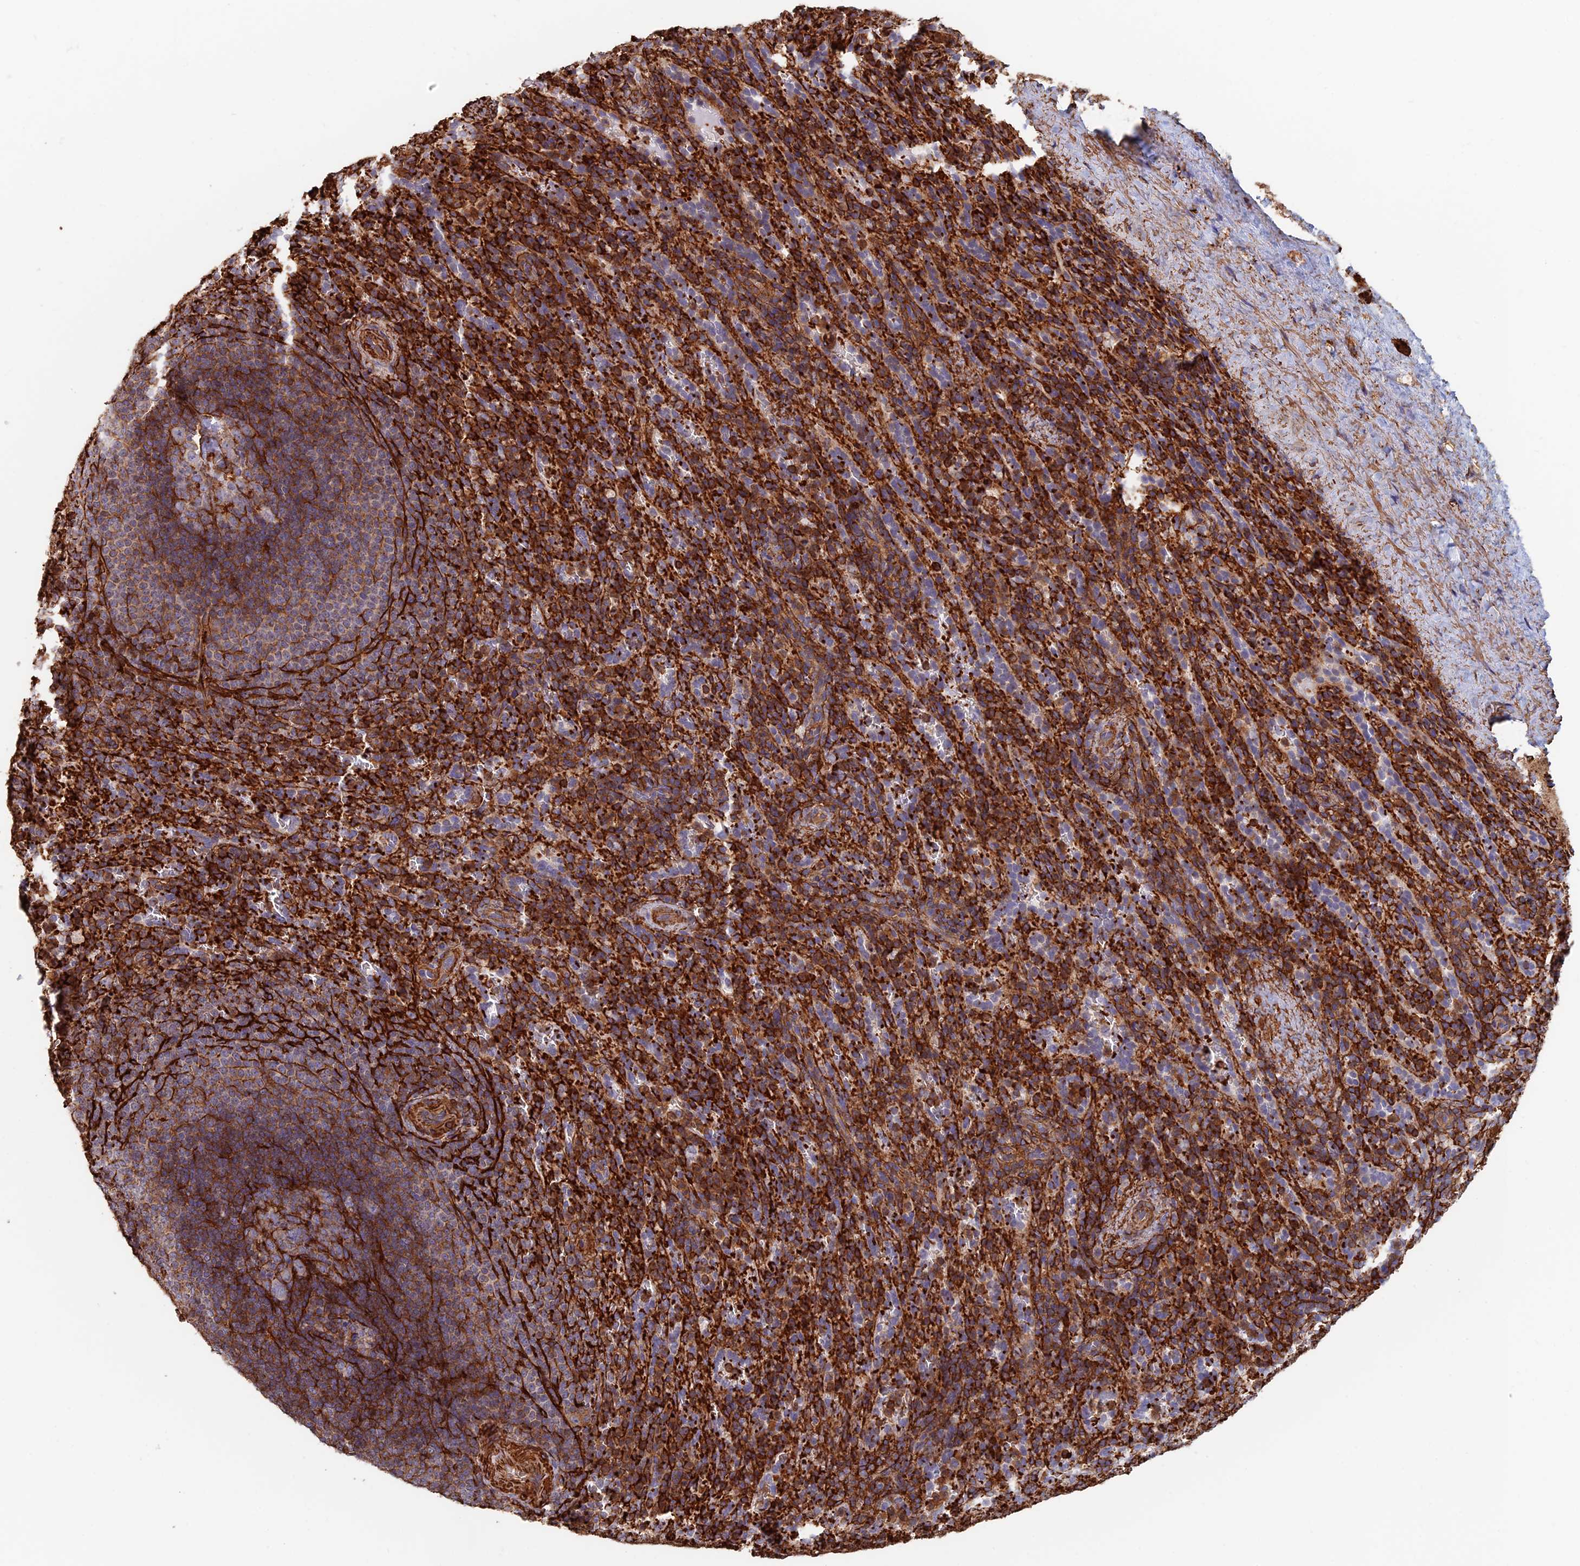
{"staining": {"intensity": "strong", "quantity": "25%-75%", "location": "cytoplasmic/membranous"}, "tissue": "spleen", "cell_type": "Cells in red pulp", "image_type": "normal", "snomed": [{"axis": "morphology", "description": "Normal tissue, NOS"}, {"axis": "topography", "description": "Spleen"}], "caption": "Protein expression analysis of benign spleen displays strong cytoplasmic/membranous staining in about 25%-75% of cells in red pulp. (Brightfield microscopy of DAB IHC at high magnification).", "gene": "PAK4", "patient": {"sex": "female", "age": 21}}